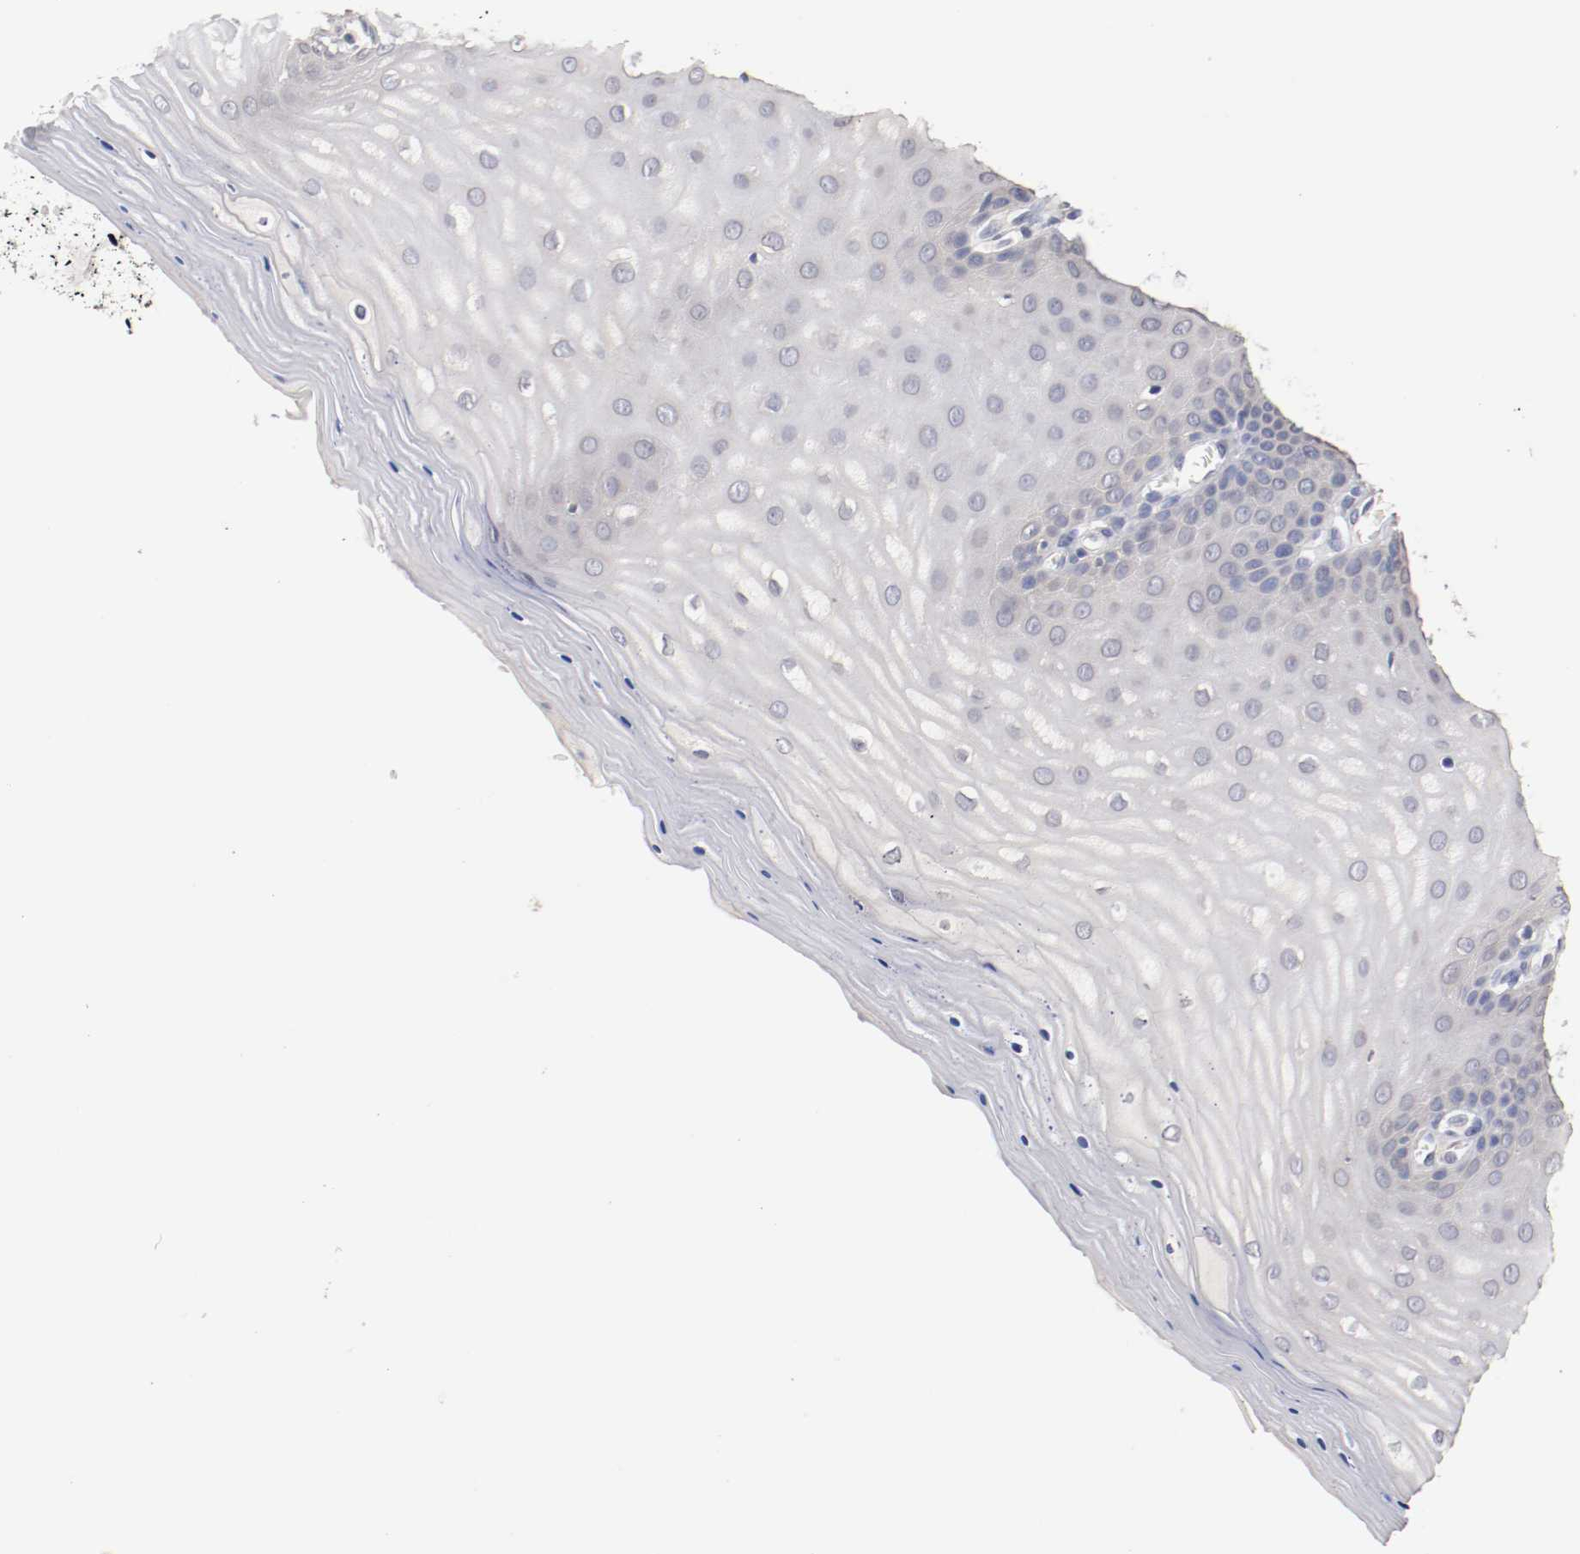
{"staining": {"intensity": "negative", "quantity": "none", "location": "none"}, "tissue": "cervix", "cell_type": "Glandular cells", "image_type": "normal", "snomed": [{"axis": "morphology", "description": "Normal tissue, NOS"}, {"axis": "topography", "description": "Cervix"}], "caption": "A high-resolution photomicrograph shows immunohistochemistry (IHC) staining of benign cervix, which exhibits no significant expression in glandular cells. (Brightfield microscopy of DAB (3,3'-diaminobenzidine) immunohistochemistry (IHC) at high magnification).", "gene": "CEBPE", "patient": {"sex": "female", "age": 55}}